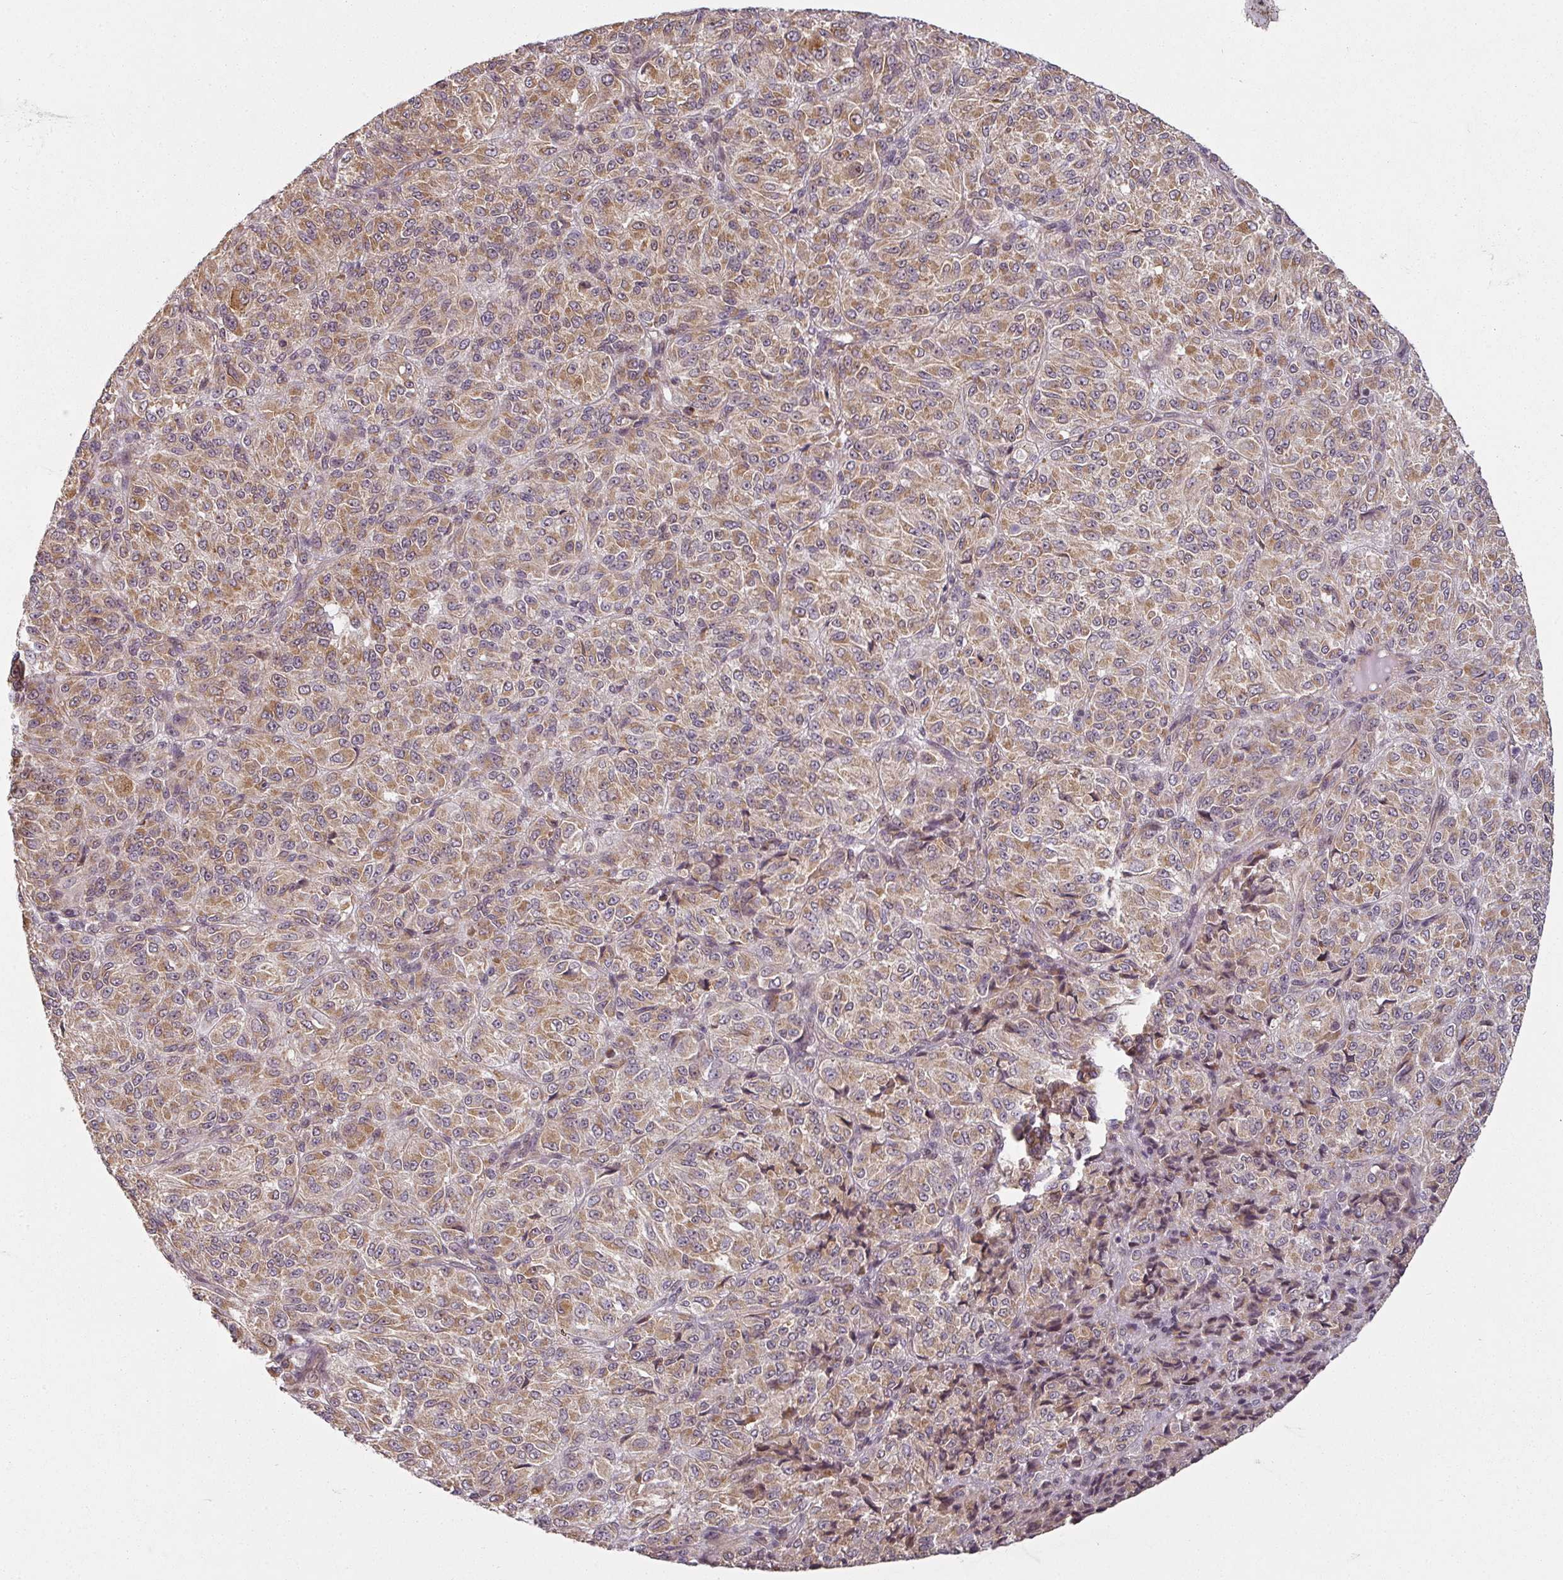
{"staining": {"intensity": "moderate", "quantity": ">75%", "location": "cytoplasmic/membranous"}, "tissue": "melanoma", "cell_type": "Tumor cells", "image_type": "cancer", "snomed": [{"axis": "morphology", "description": "Malignant melanoma, Metastatic site"}, {"axis": "topography", "description": "Brain"}], "caption": "A brown stain shows moderate cytoplasmic/membranous staining of a protein in human malignant melanoma (metastatic site) tumor cells.", "gene": "DIMT1", "patient": {"sex": "female", "age": 56}}